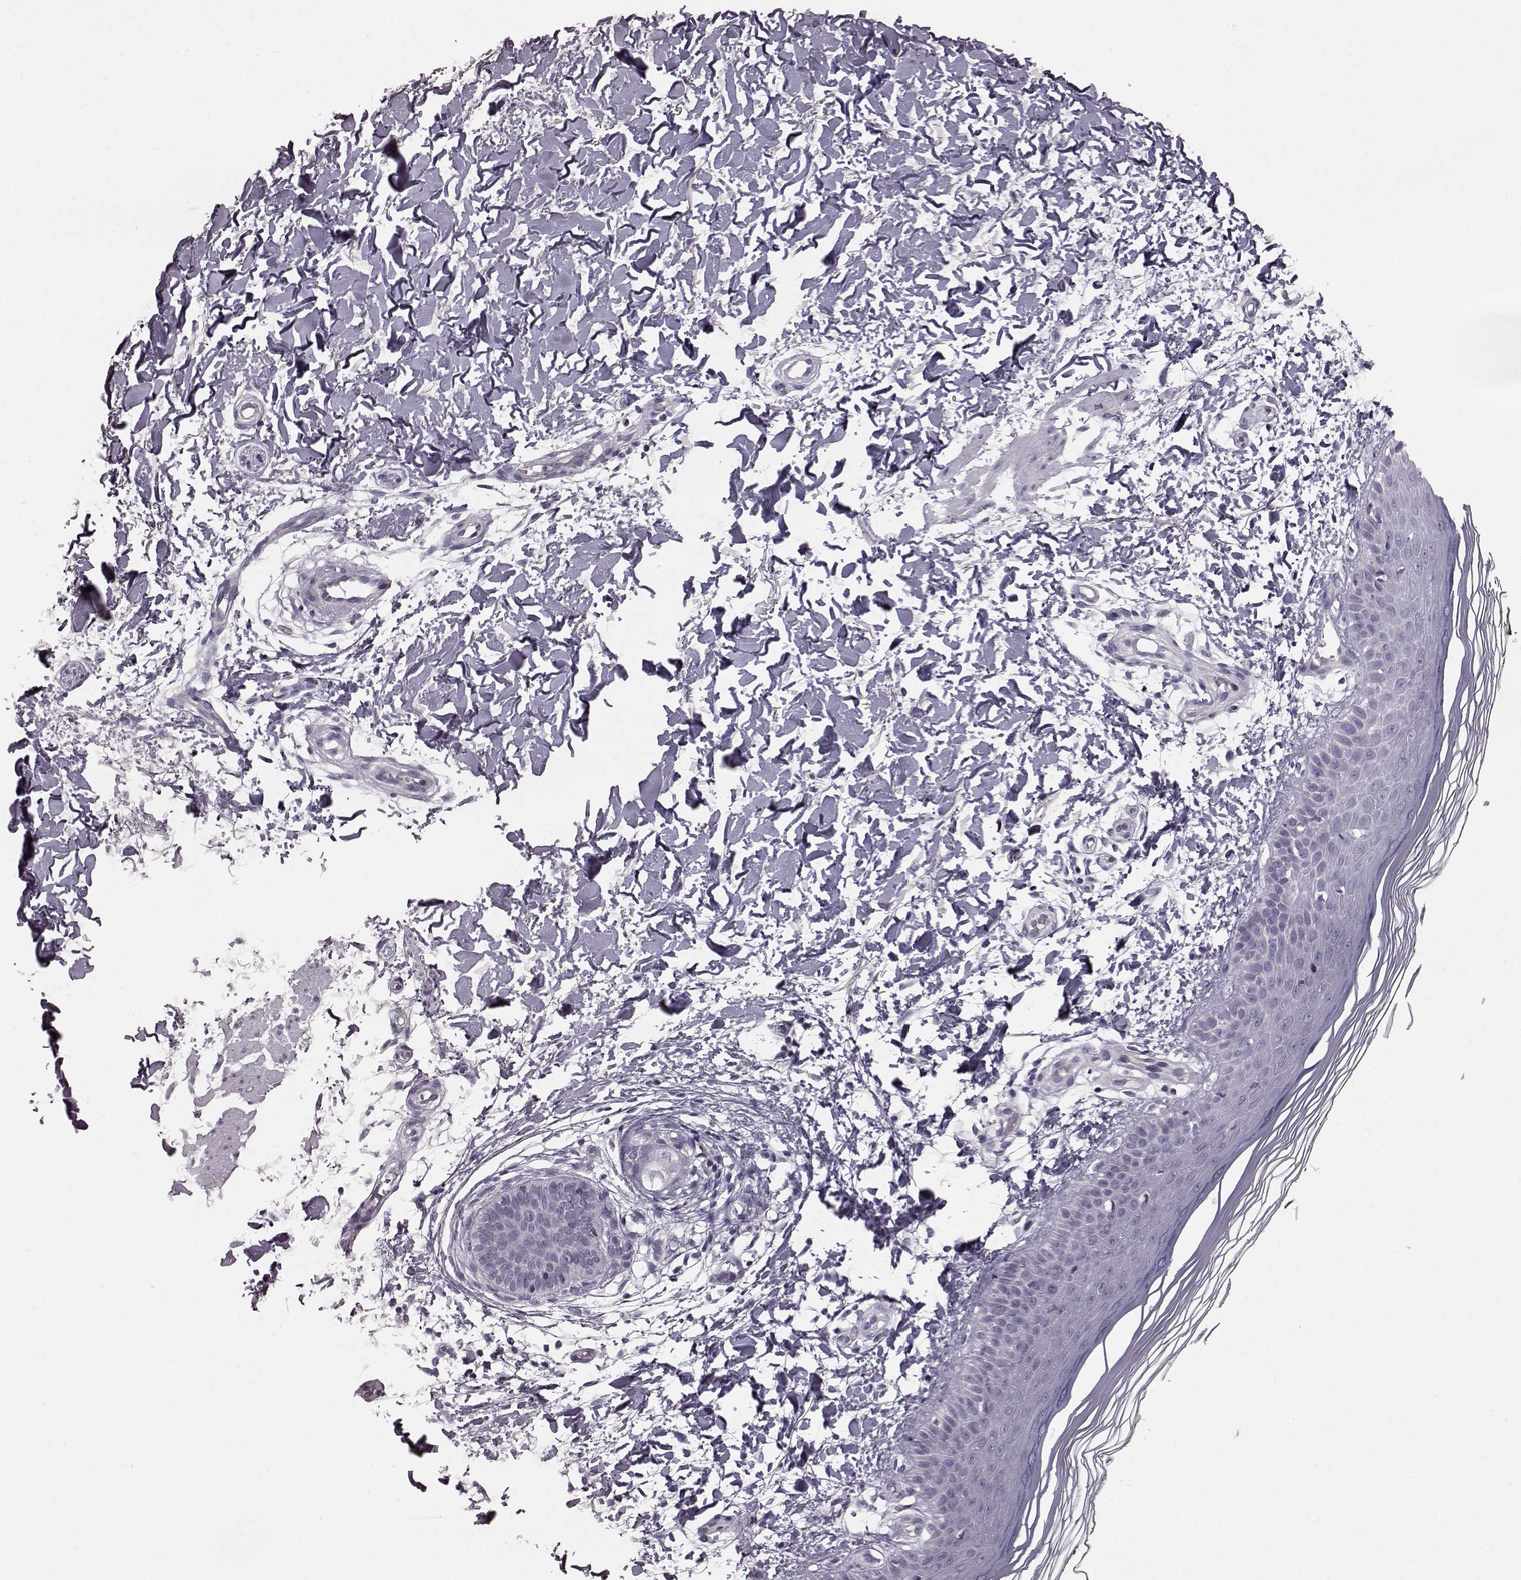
{"staining": {"intensity": "negative", "quantity": "none", "location": "none"}, "tissue": "skin", "cell_type": "Fibroblasts", "image_type": "normal", "snomed": [{"axis": "morphology", "description": "Normal tissue, NOS"}, {"axis": "topography", "description": "Skin"}], "caption": "IHC of benign skin reveals no staining in fibroblasts.", "gene": "TCHHL1", "patient": {"sex": "female", "age": 62}}